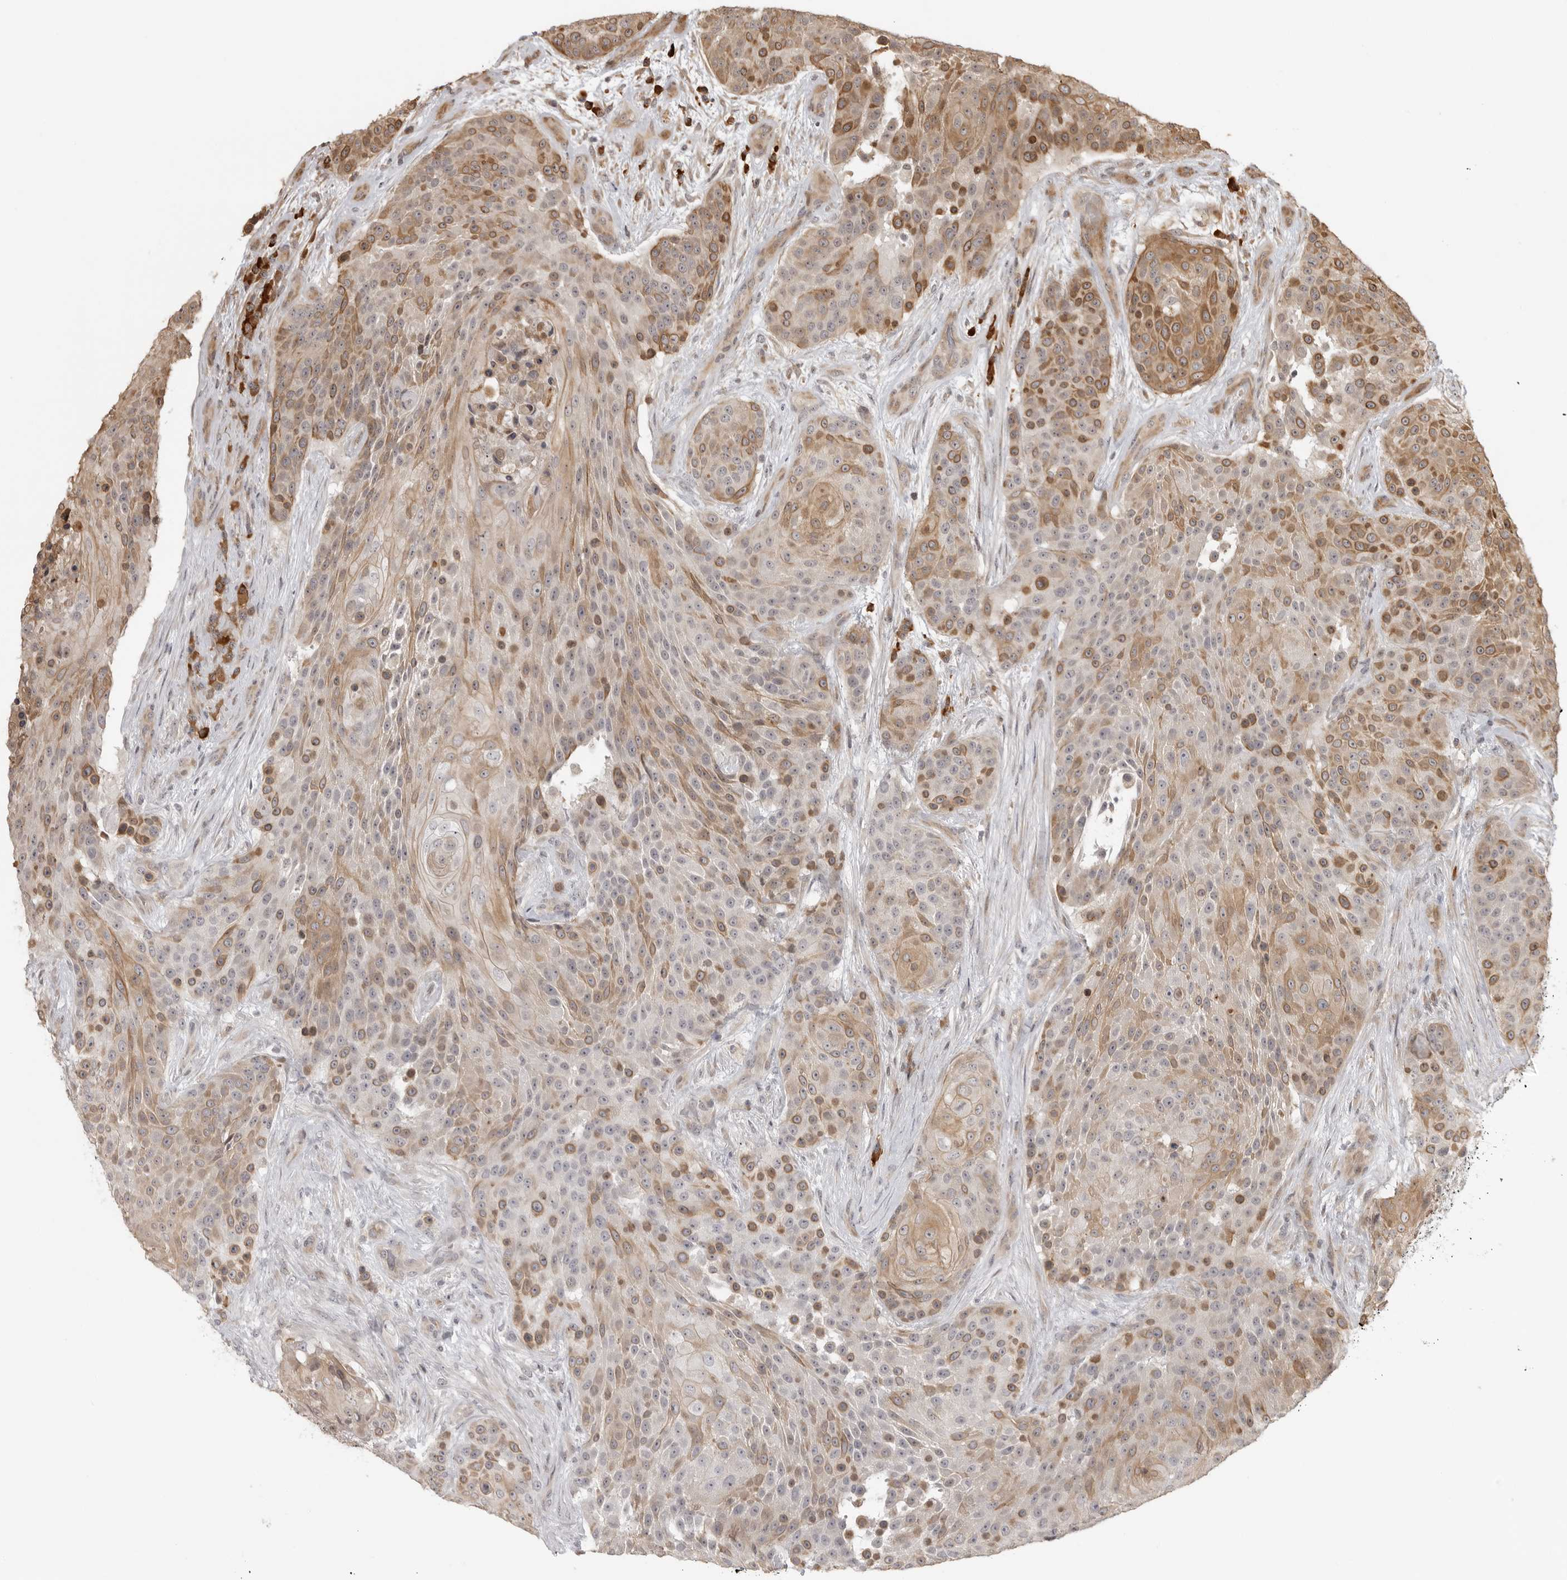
{"staining": {"intensity": "moderate", "quantity": "25%-75%", "location": "cytoplasmic/membranous,nuclear"}, "tissue": "urothelial cancer", "cell_type": "Tumor cells", "image_type": "cancer", "snomed": [{"axis": "morphology", "description": "Urothelial carcinoma, High grade"}, {"axis": "topography", "description": "Urinary bladder"}], "caption": "IHC image of human urothelial carcinoma (high-grade) stained for a protein (brown), which displays medium levels of moderate cytoplasmic/membranous and nuclear positivity in about 25%-75% of tumor cells.", "gene": "IDO1", "patient": {"sex": "female", "age": 63}}